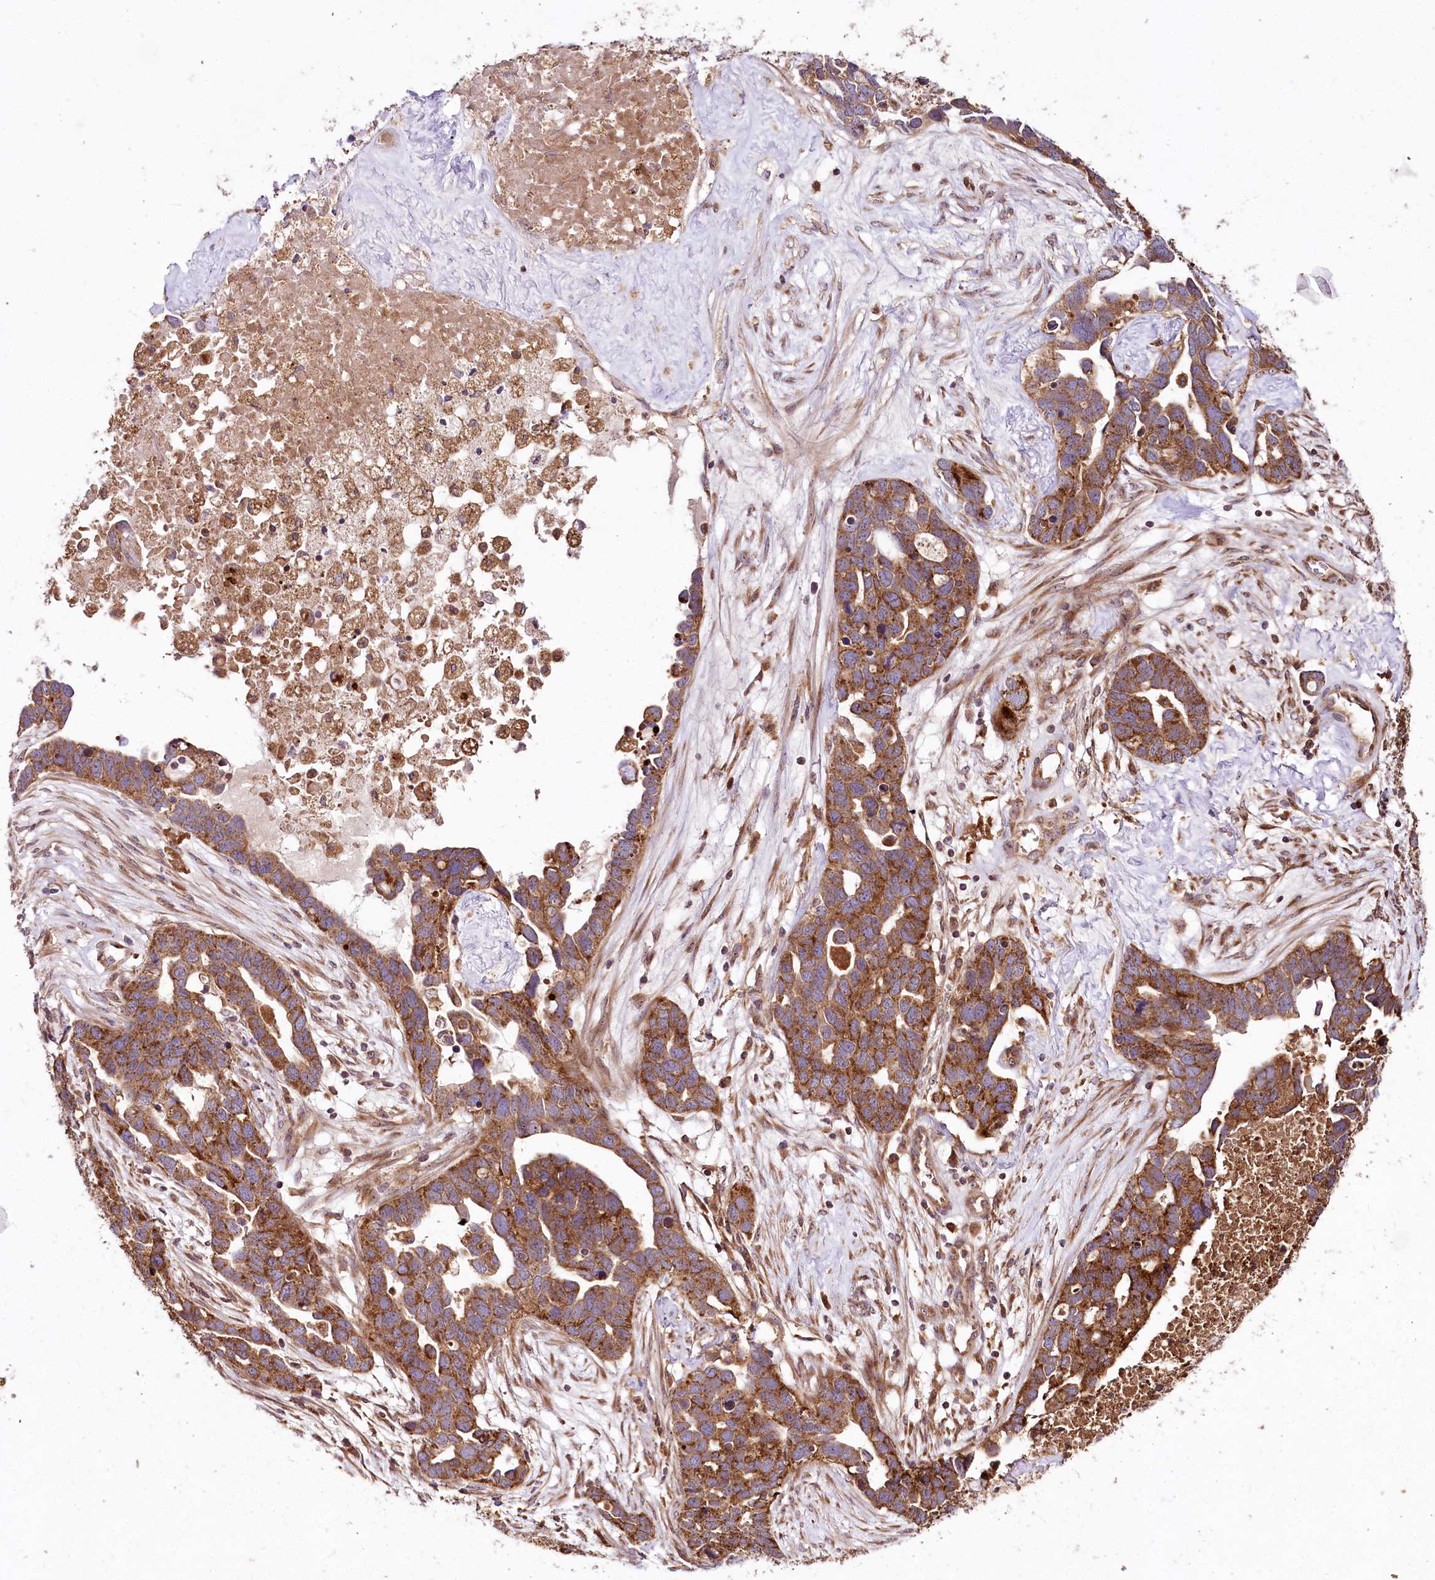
{"staining": {"intensity": "strong", "quantity": ">75%", "location": "cytoplasmic/membranous"}, "tissue": "ovarian cancer", "cell_type": "Tumor cells", "image_type": "cancer", "snomed": [{"axis": "morphology", "description": "Cystadenocarcinoma, serous, NOS"}, {"axis": "topography", "description": "Ovary"}], "caption": "About >75% of tumor cells in ovarian serous cystadenocarcinoma reveal strong cytoplasmic/membranous protein expression as visualized by brown immunohistochemical staining.", "gene": "RAB7A", "patient": {"sex": "female", "age": 54}}